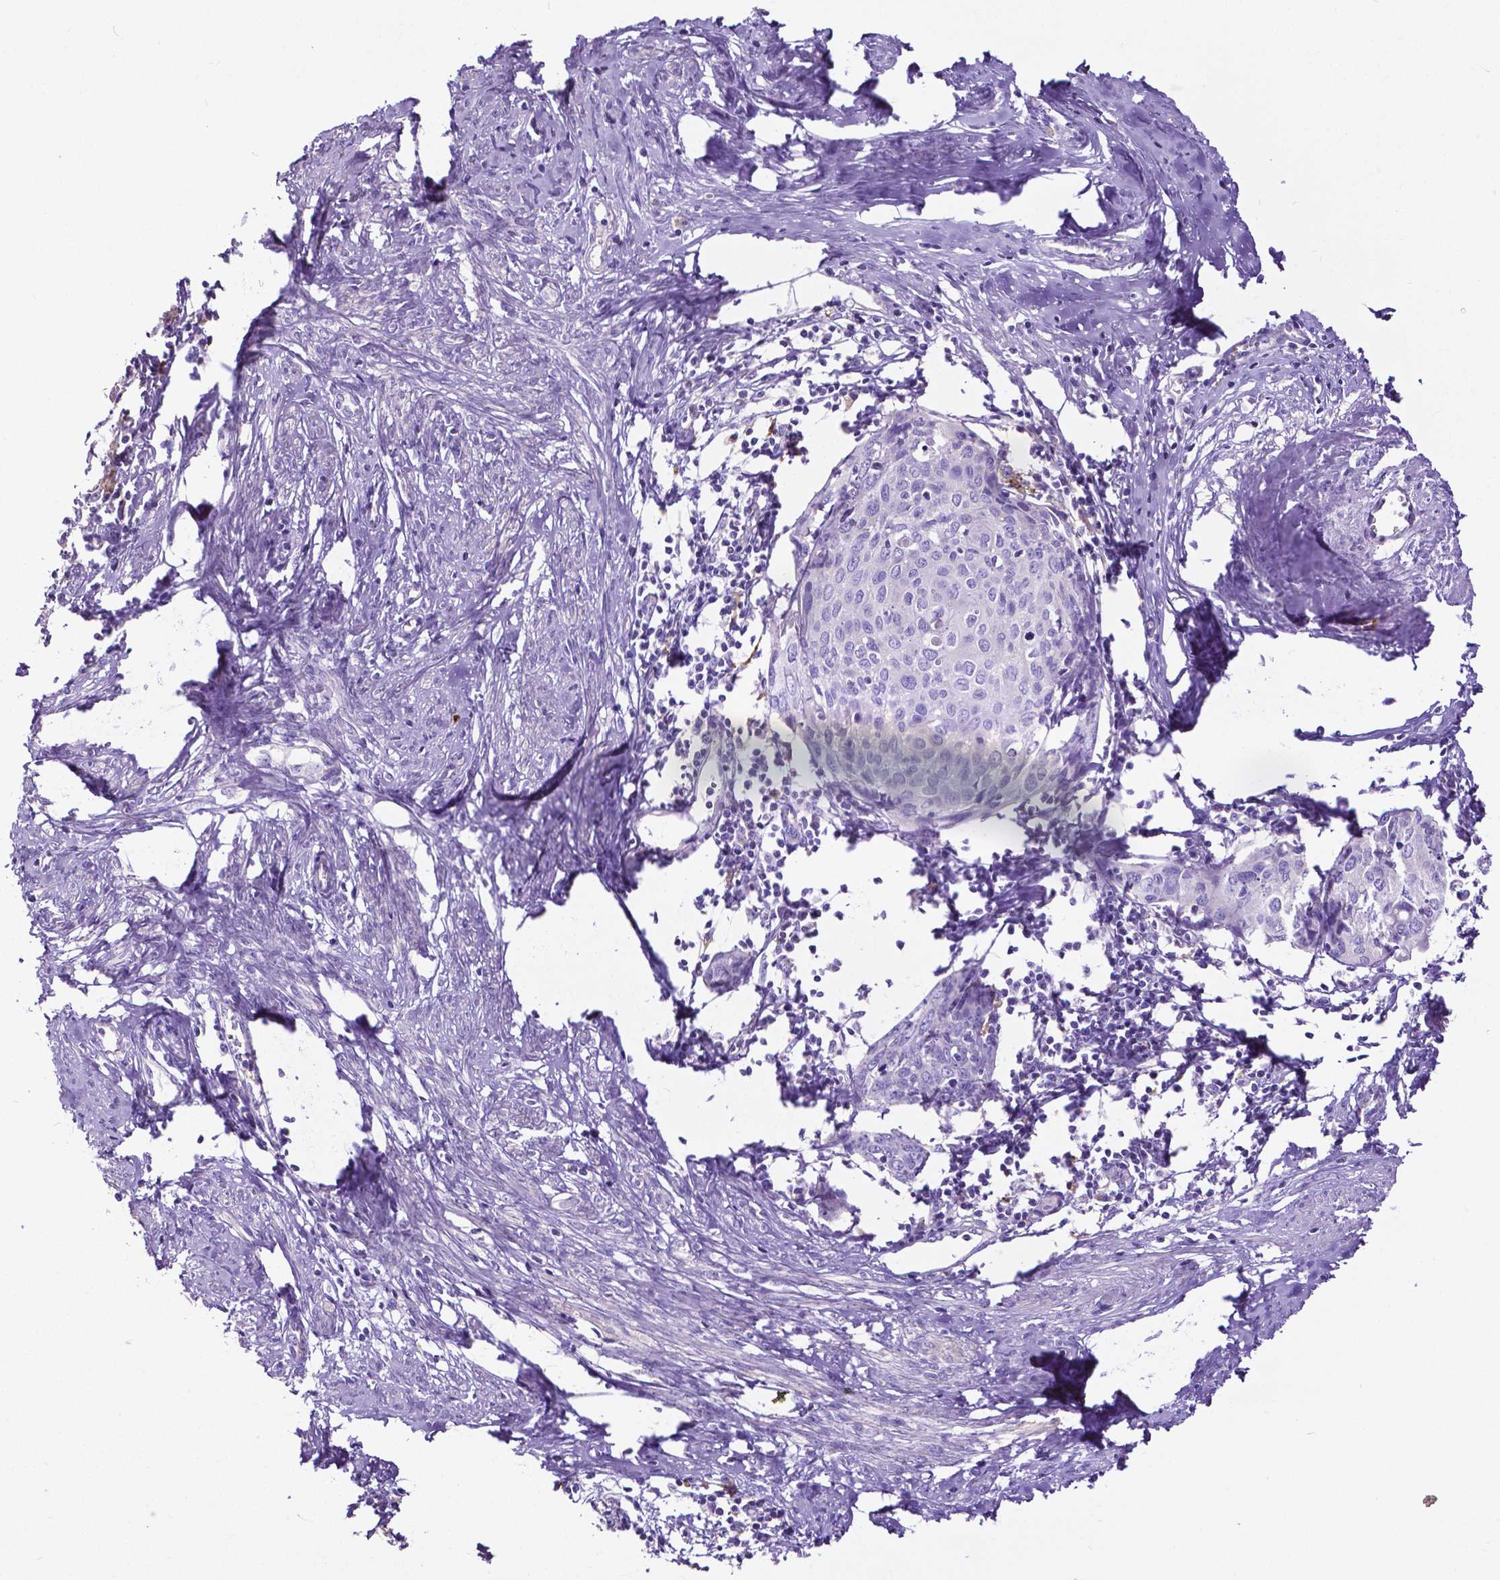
{"staining": {"intensity": "negative", "quantity": "none", "location": "none"}, "tissue": "cervical cancer", "cell_type": "Tumor cells", "image_type": "cancer", "snomed": [{"axis": "morphology", "description": "Squamous cell carcinoma, NOS"}, {"axis": "topography", "description": "Cervix"}], "caption": "An image of human cervical cancer (squamous cell carcinoma) is negative for staining in tumor cells.", "gene": "MMP9", "patient": {"sex": "female", "age": 62}}